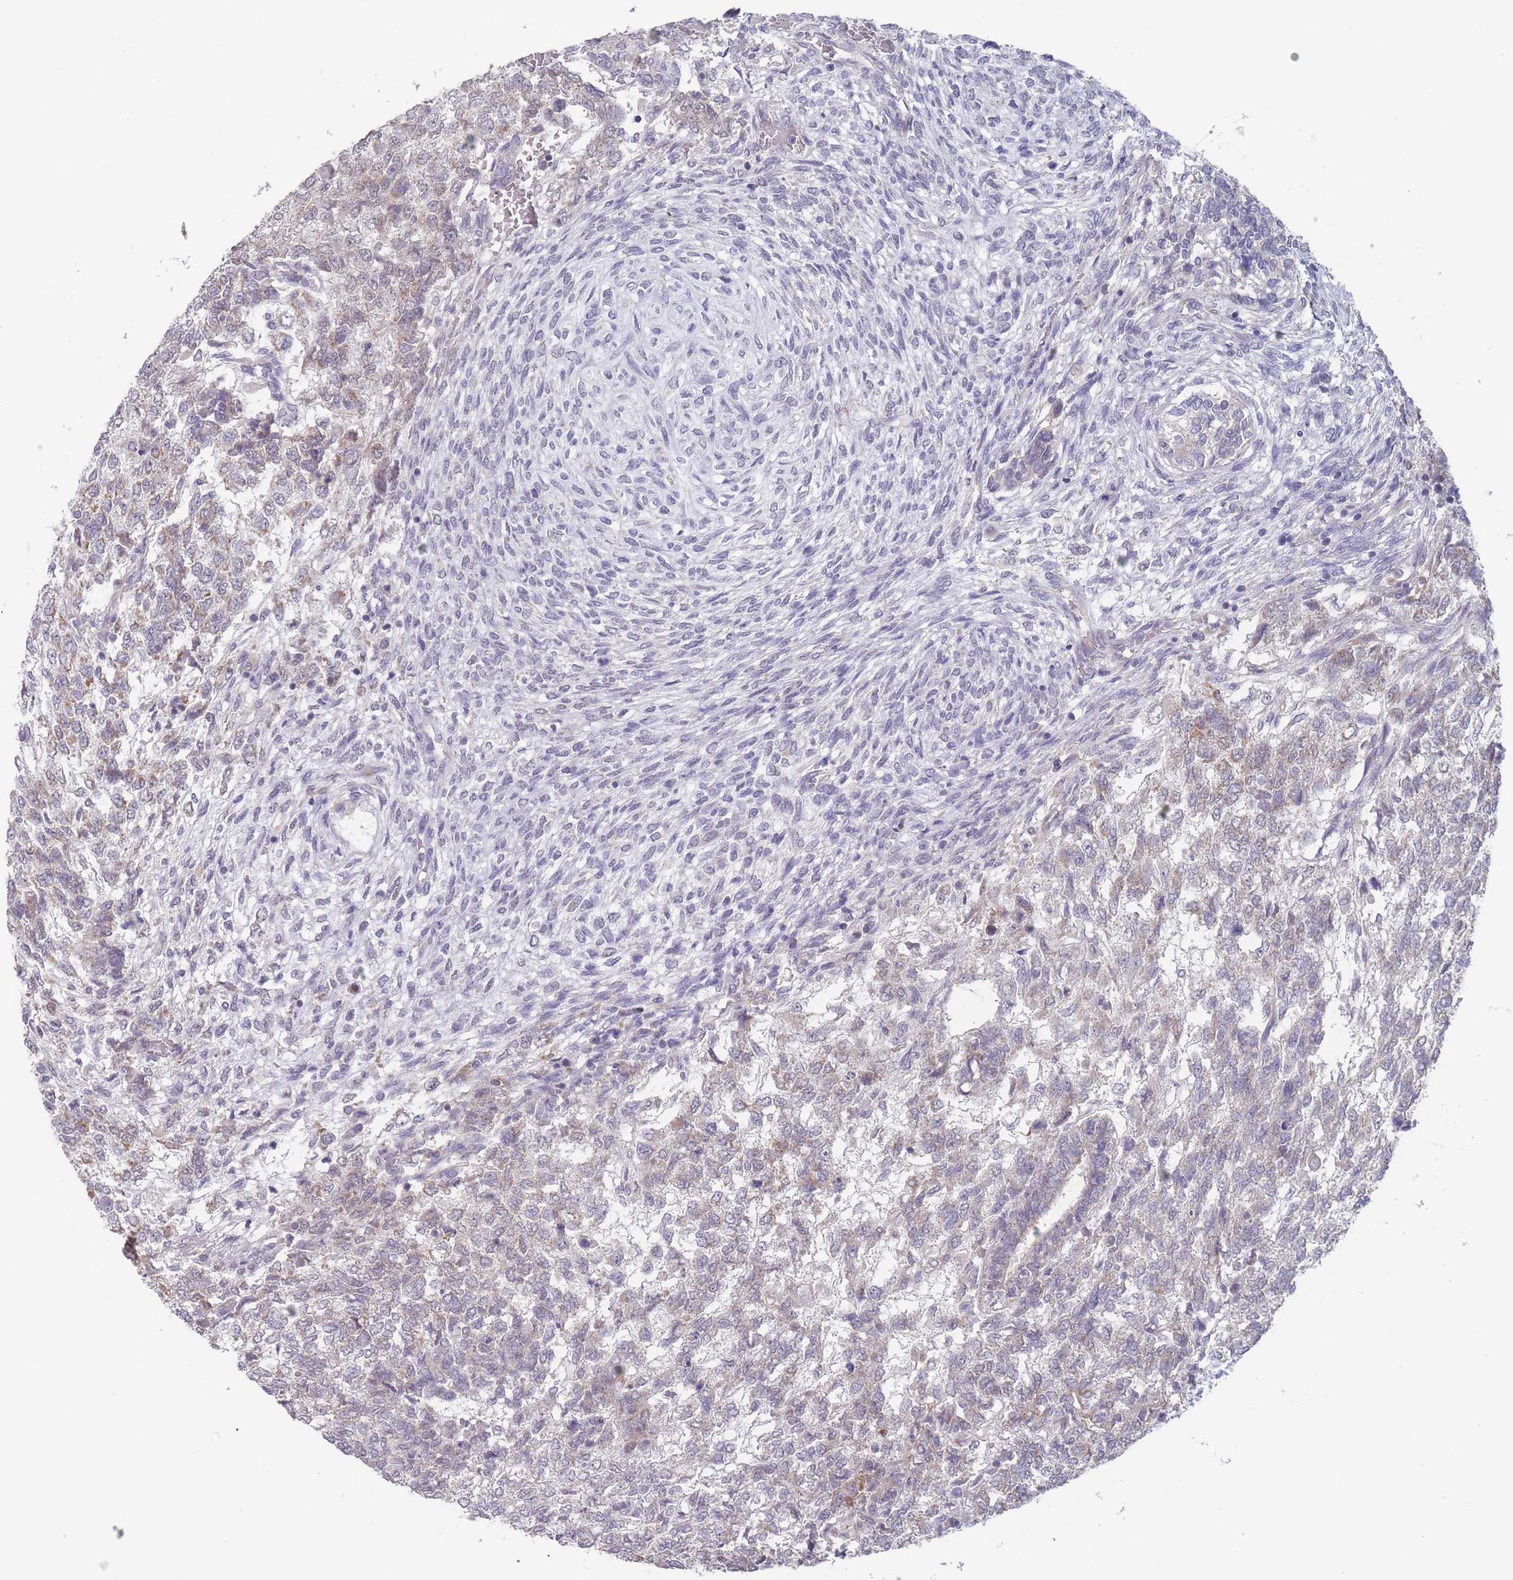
{"staining": {"intensity": "weak", "quantity": "<25%", "location": "cytoplasmic/membranous"}, "tissue": "testis cancer", "cell_type": "Tumor cells", "image_type": "cancer", "snomed": [{"axis": "morphology", "description": "Carcinoma, Embryonal, NOS"}, {"axis": "topography", "description": "Testis"}], "caption": "An IHC photomicrograph of testis cancer (embryonal carcinoma) is shown. There is no staining in tumor cells of testis cancer (embryonal carcinoma). Nuclei are stained in blue.", "gene": "PEX7", "patient": {"sex": "male", "age": 23}}